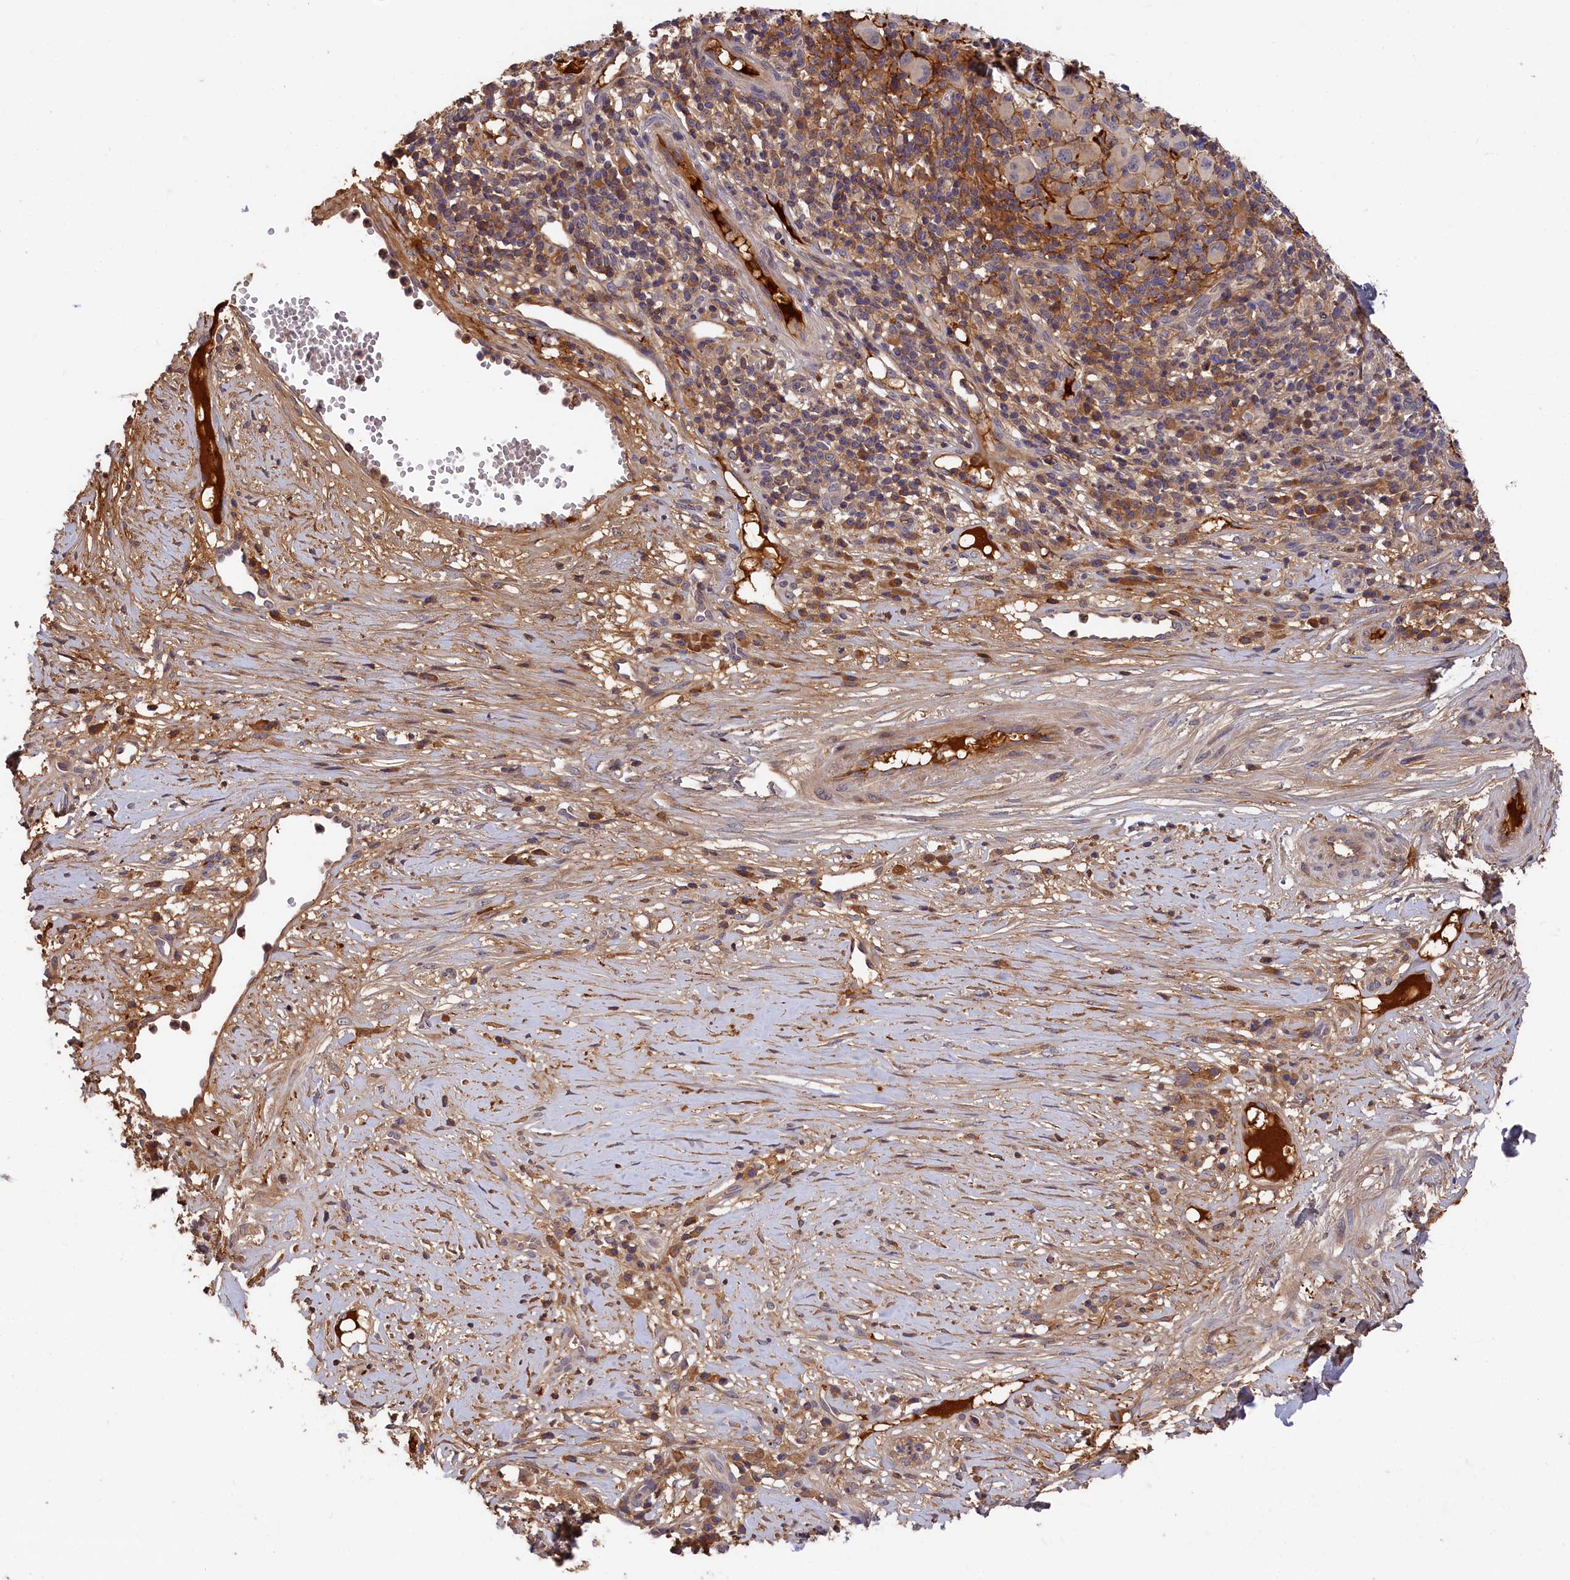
{"staining": {"intensity": "negative", "quantity": "none", "location": "none"}, "tissue": "melanoma", "cell_type": "Tumor cells", "image_type": "cancer", "snomed": [{"axis": "morphology", "description": "Malignant melanoma, NOS"}, {"axis": "topography", "description": "Skin"}], "caption": "The IHC image has no significant expression in tumor cells of malignant melanoma tissue.", "gene": "ITIH1", "patient": {"sex": "male", "age": 73}}